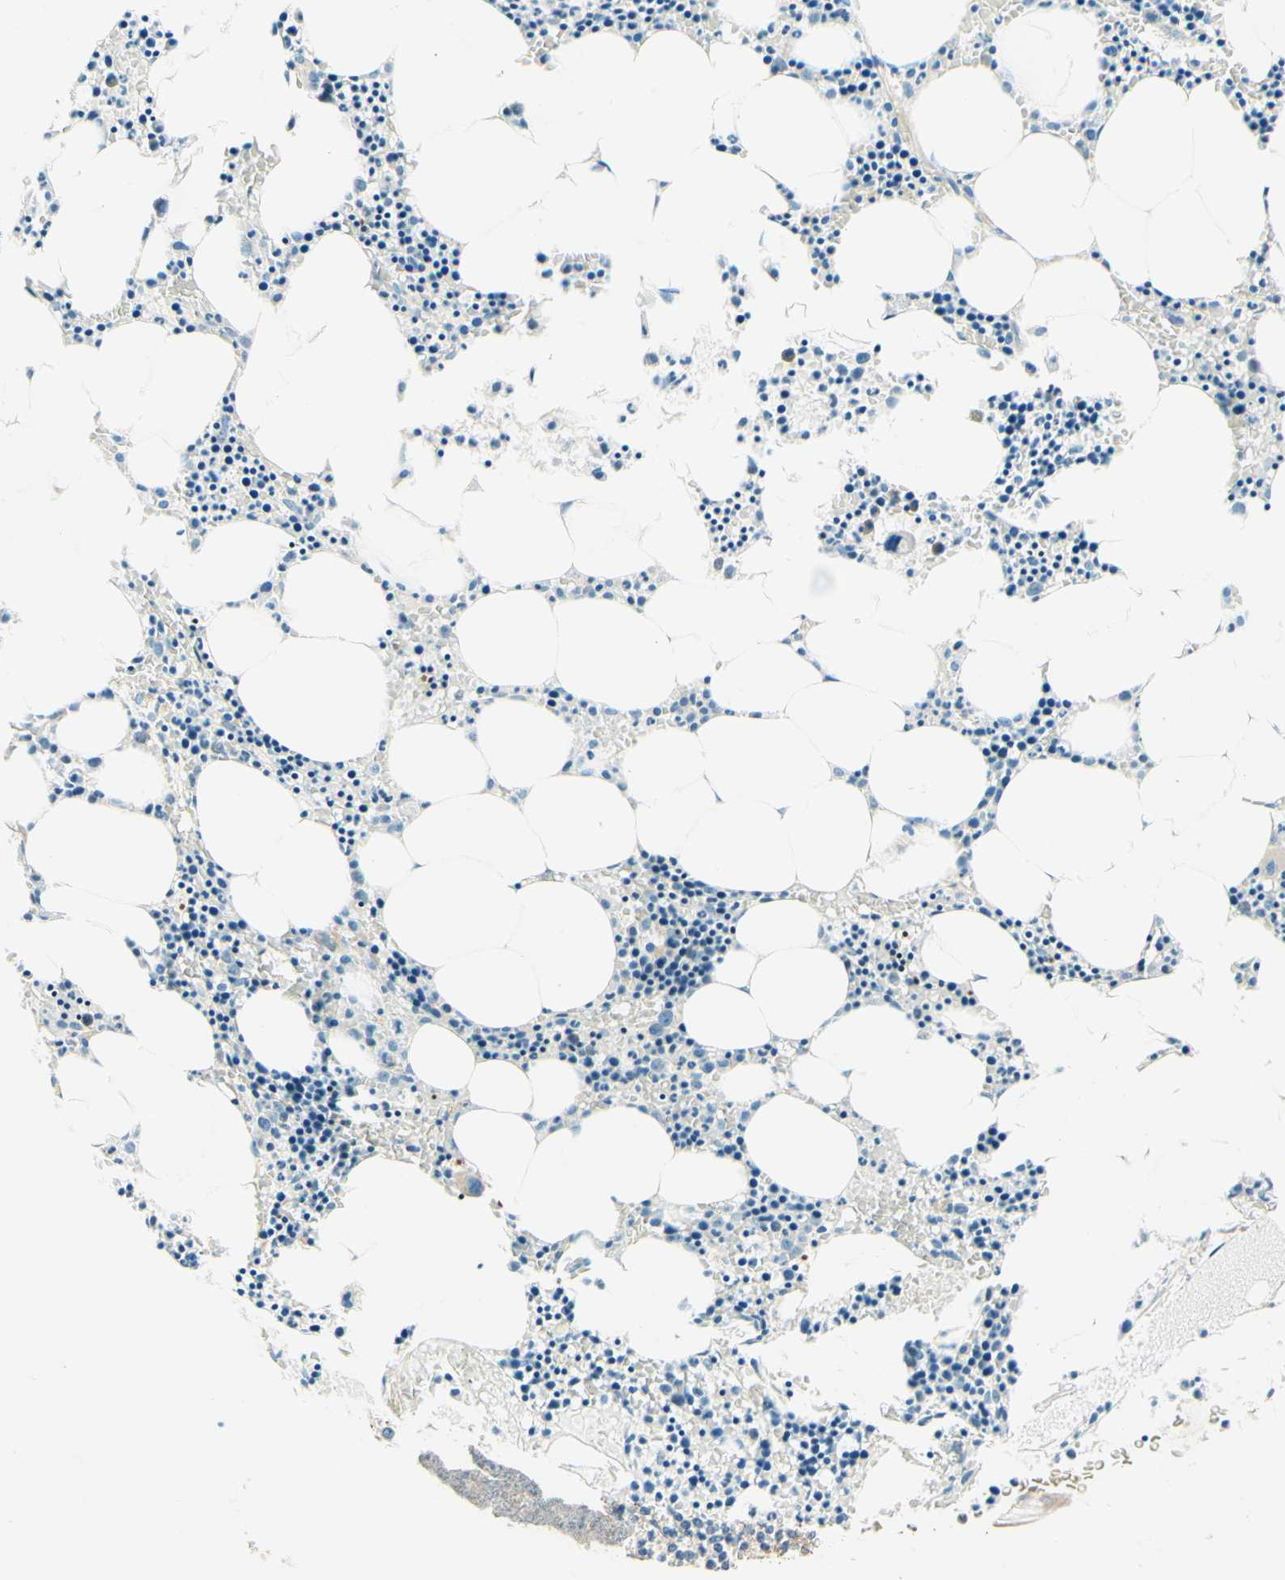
{"staining": {"intensity": "weak", "quantity": "<25%", "location": "cytoplasmic/membranous"}, "tissue": "bone marrow", "cell_type": "Hematopoietic cells", "image_type": "normal", "snomed": [{"axis": "morphology", "description": "Normal tissue, NOS"}, {"axis": "morphology", "description": "Inflammation, NOS"}, {"axis": "topography", "description": "Bone marrow"}], "caption": "Unremarkable bone marrow was stained to show a protein in brown. There is no significant positivity in hematopoietic cells. (DAB IHC visualized using brightfield microscopy, high magnification).", "gene": "TAOK2", "patient": {"sex": "male", "age": 14}}